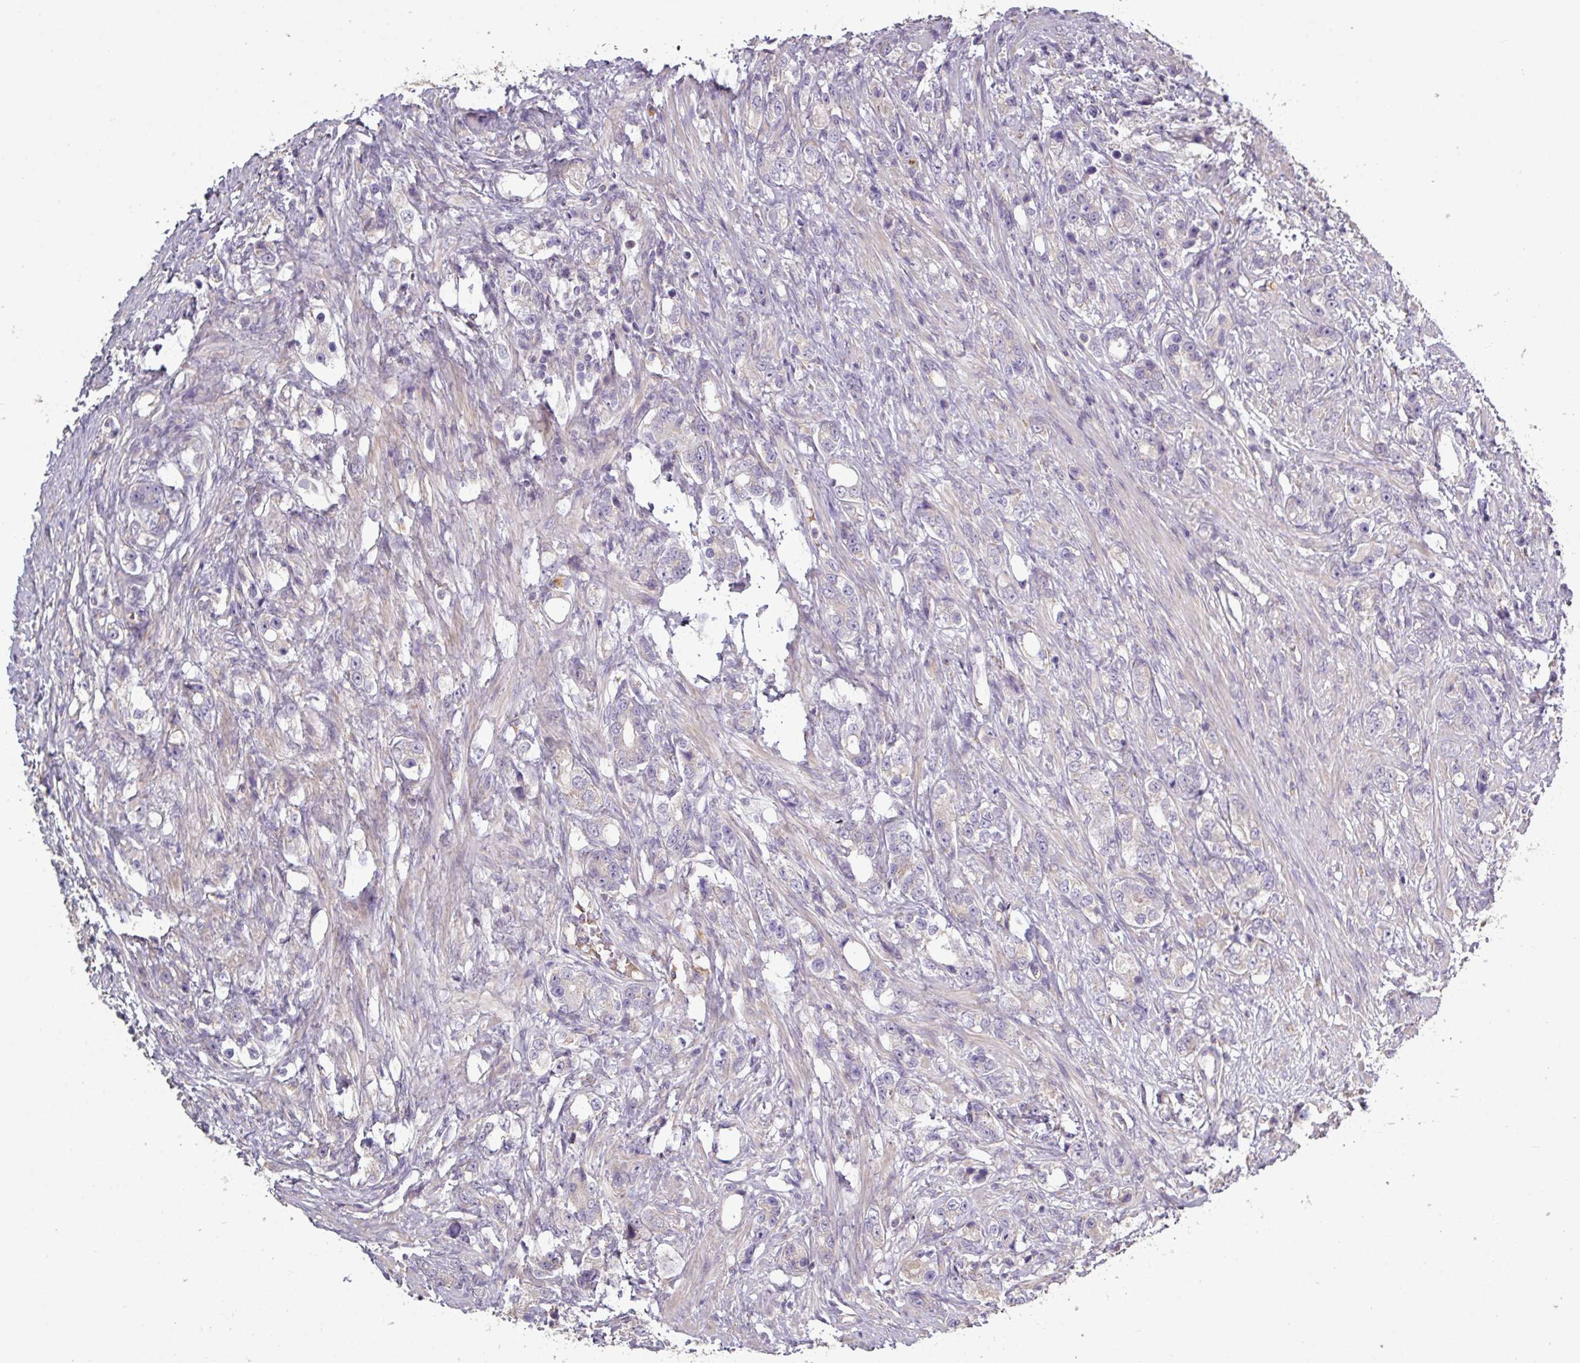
{"staining": {"intensity": "negative", "quantity": "none", "location": "none"}, "tissue": "prostate cancer", "cell_type": "Tumor cells", "image_type": "cancer", "snomed": [{"axis": "morphology", "description": "Adenocarcinoma, High grade"}, {"axis": "topography", "description": "Prostate"}], "caption": "Immunohistochemical staining of high-grade adenocarcinoma (prostate) shows no significant positivity in tumor cells.", "gene": "NHSL2", "patient": {"sex": "male", "age": 63}}